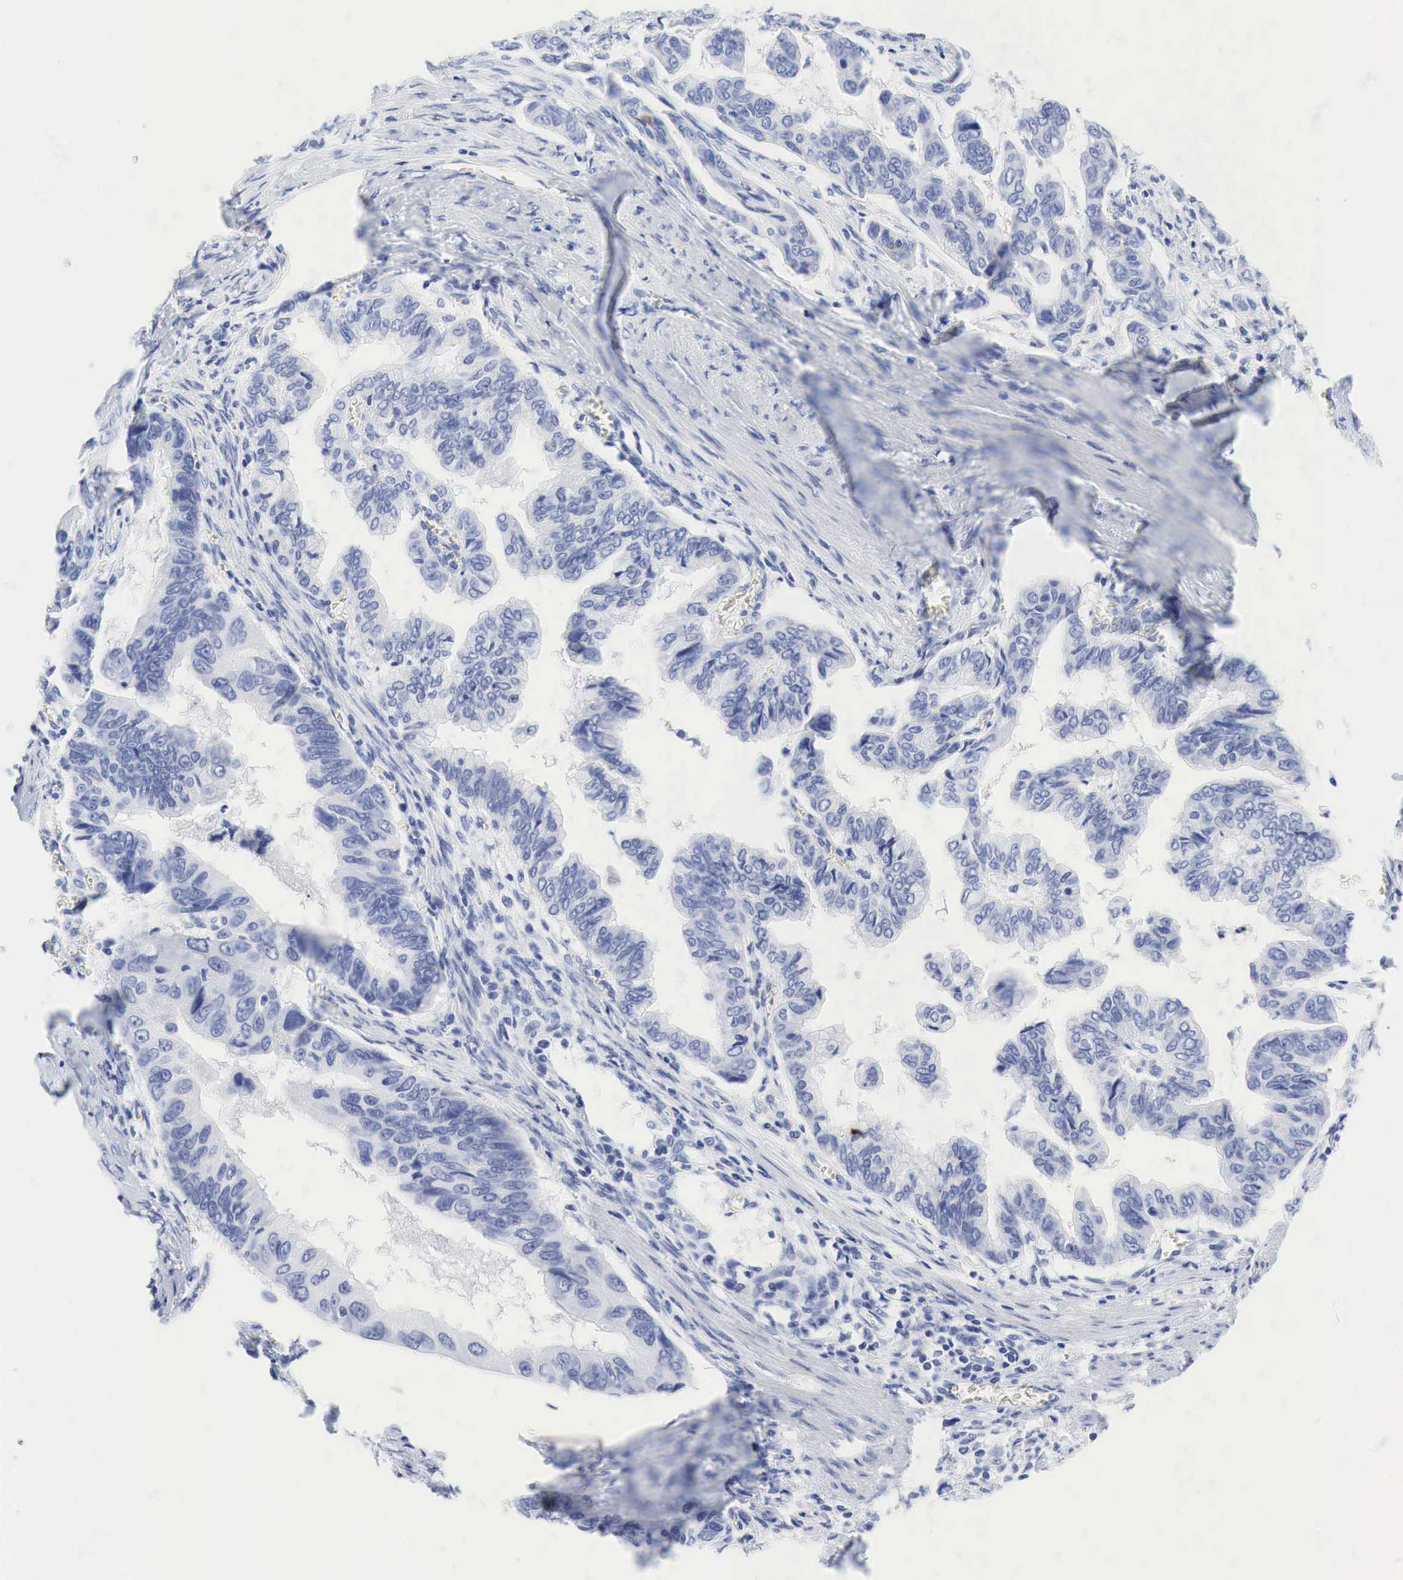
{"staining": {"intensity": "negative", "quantity": "none", "location": "none"}, "tissue": "stomach cancer", "cell_type": "Tumor cells", "image_type": "cancer", "snomed": [{"axis": "morphology", "description": "Adenocarcinoma, NOS"}, {"axis": "topography", "description": "Stomach, upper"}], "caption": "Tumor cells are negative for brown protein staining in stomach adenocarcinoma.", "gene": "INHA", "patient": {"sex": "male", "age": 80}}